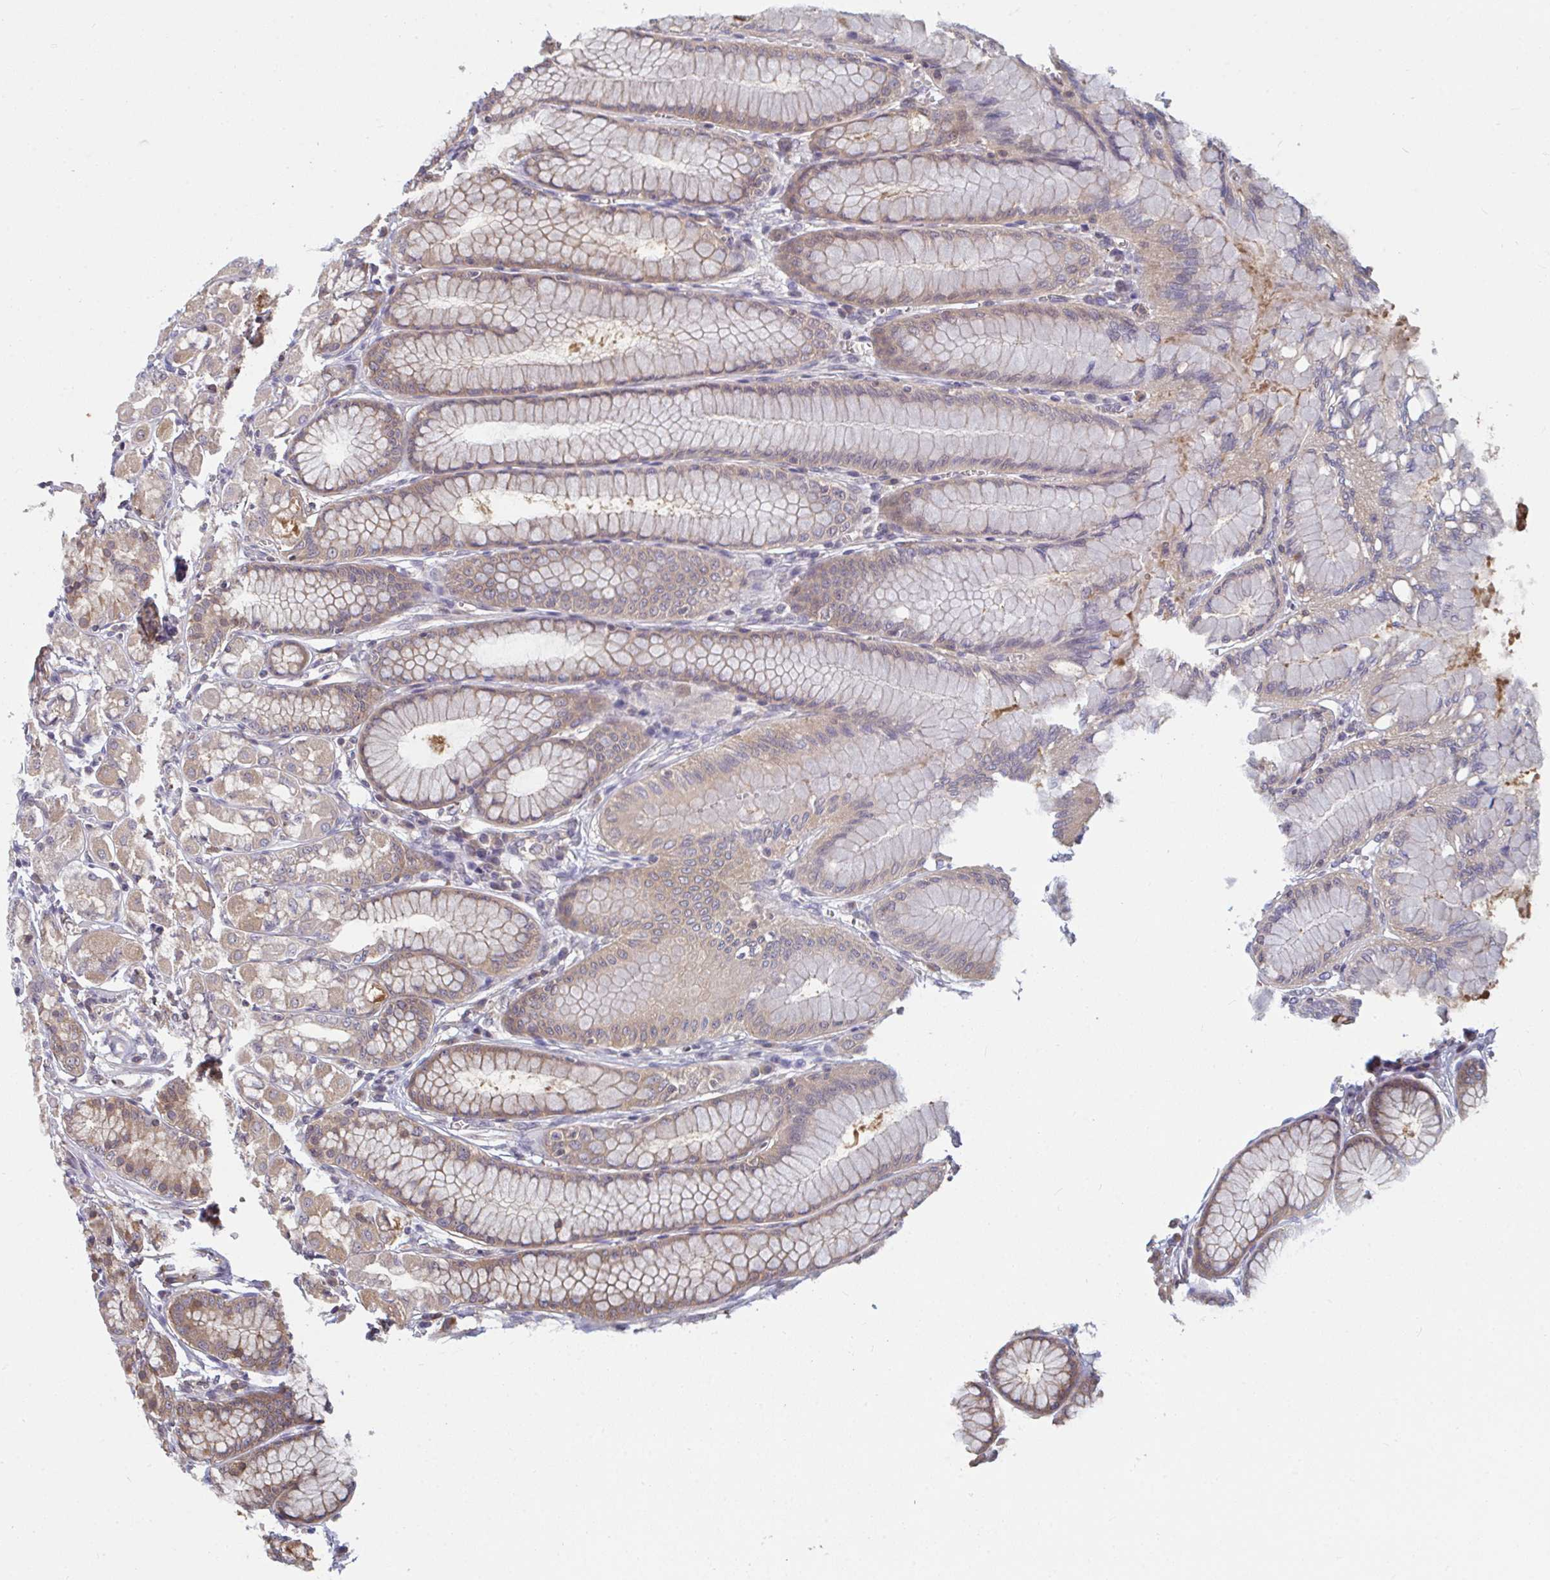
{"staining": {"intensity": "moderate", "quantity": ">75%", "location": "cytoplasmic/membranous"}, "tissue": "stomach", "cell_type": "Glandular cells", "image_type": "normal", "snomed": [{"axis": "morphology", "description": "Normal tissue, NOS"}, {"axis": "topography", "description": "Stomach"}, {"axis": "topography", "description": "Stomach, lower"}], "caption": "The micrograph shows immunohistochemical staining of unremarkable stomach. There is moderate cytoplasmic/membranous positivity is appreciated in approximately >75% of glandular cells.", "gene": "TTC9C", "patient": {"sex": "male", "age": 76}}